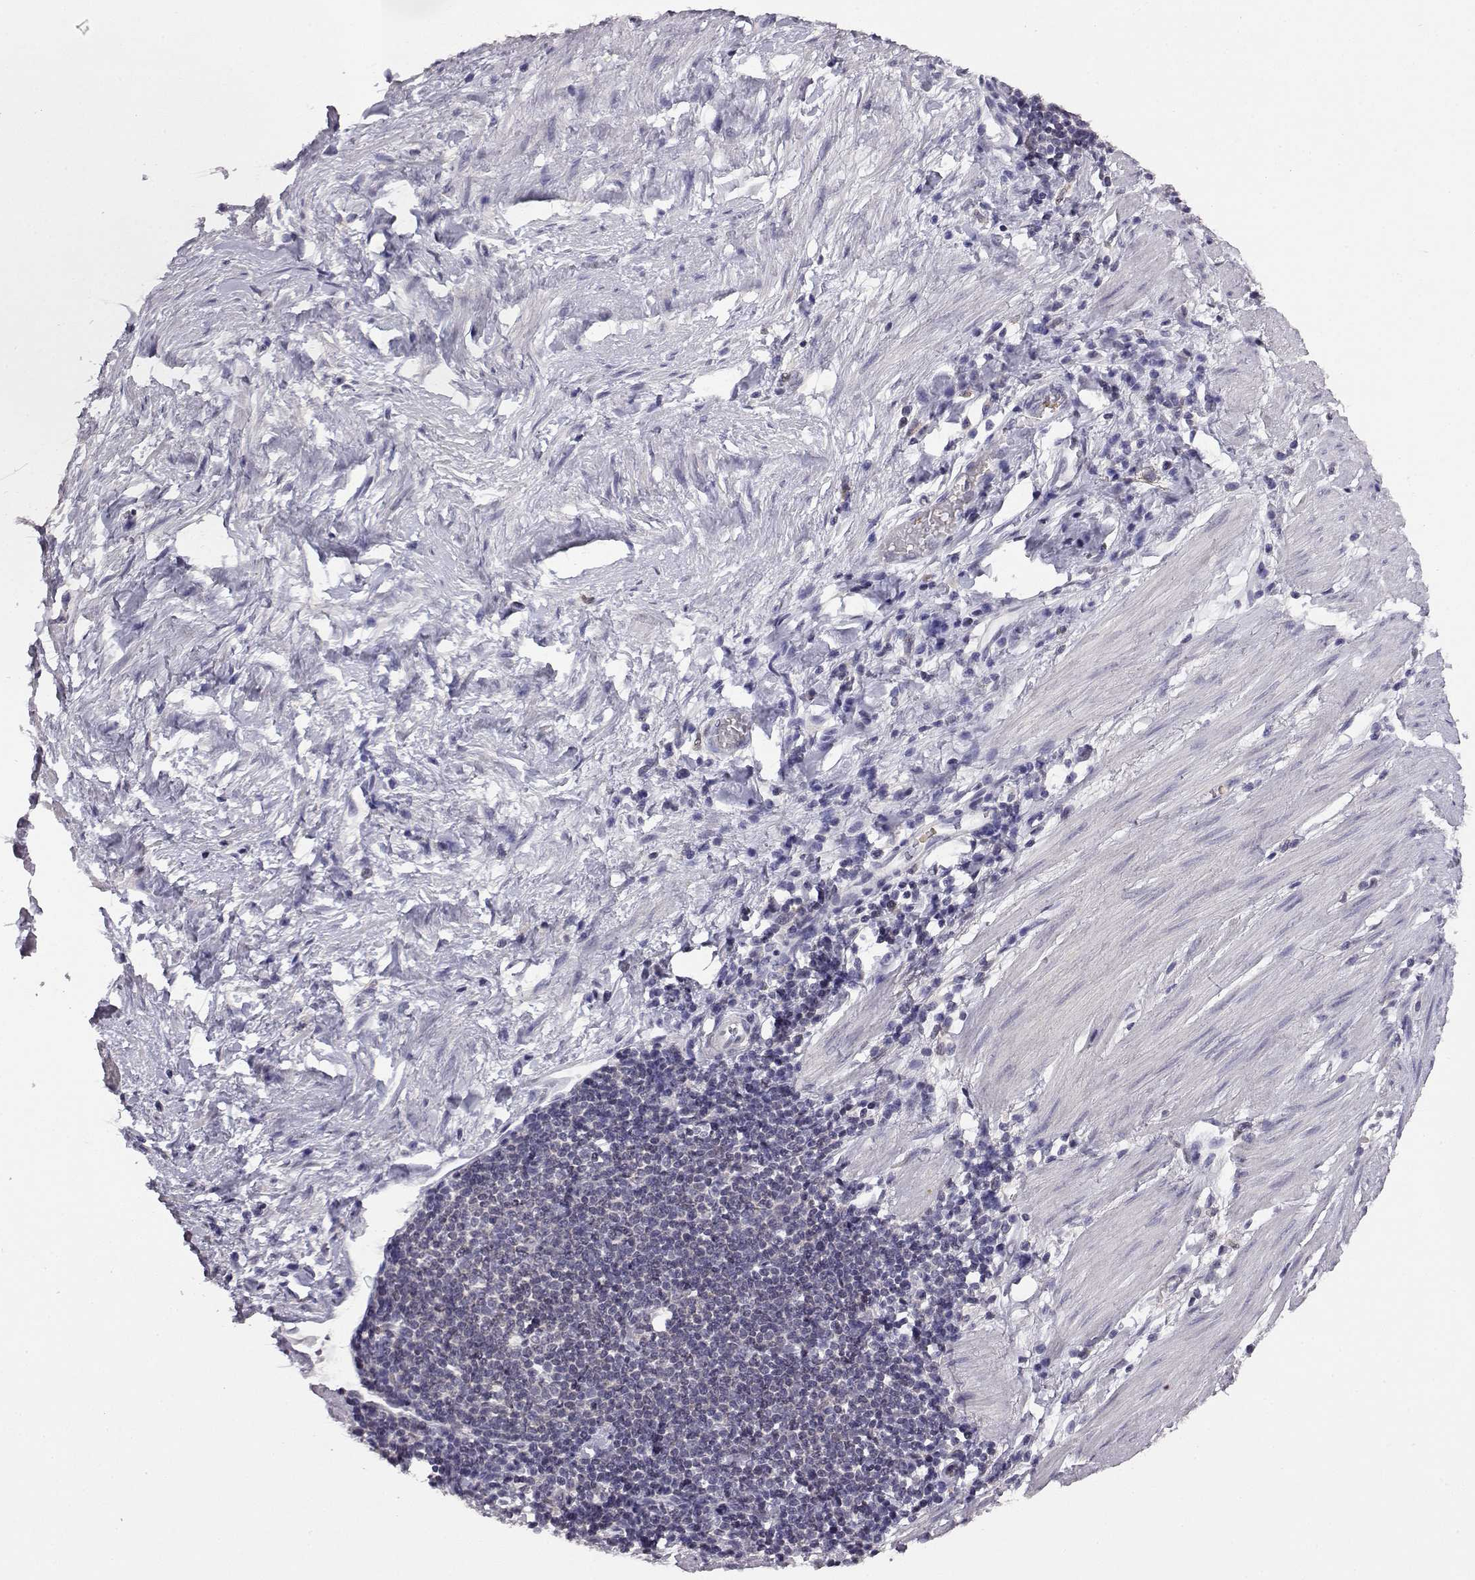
{"staining": {"intensity": "negative", "quantity": "none", "location": "none"}, "tissue": "stomach cancer", "cell_type": "Tumor cells", "image_type": "cancer", "snomed": [{"axis": "morphology", "description": "Adenocarcinoma, NOS"}, {"axis": "topography", "description": "Stomach"}], "caption": "The micrograph exhibits no staining of tumor cells in stomach adenocarcinoma.", "gene": "AKR1B1", "patient": {"sex": "male", "age": 58}}